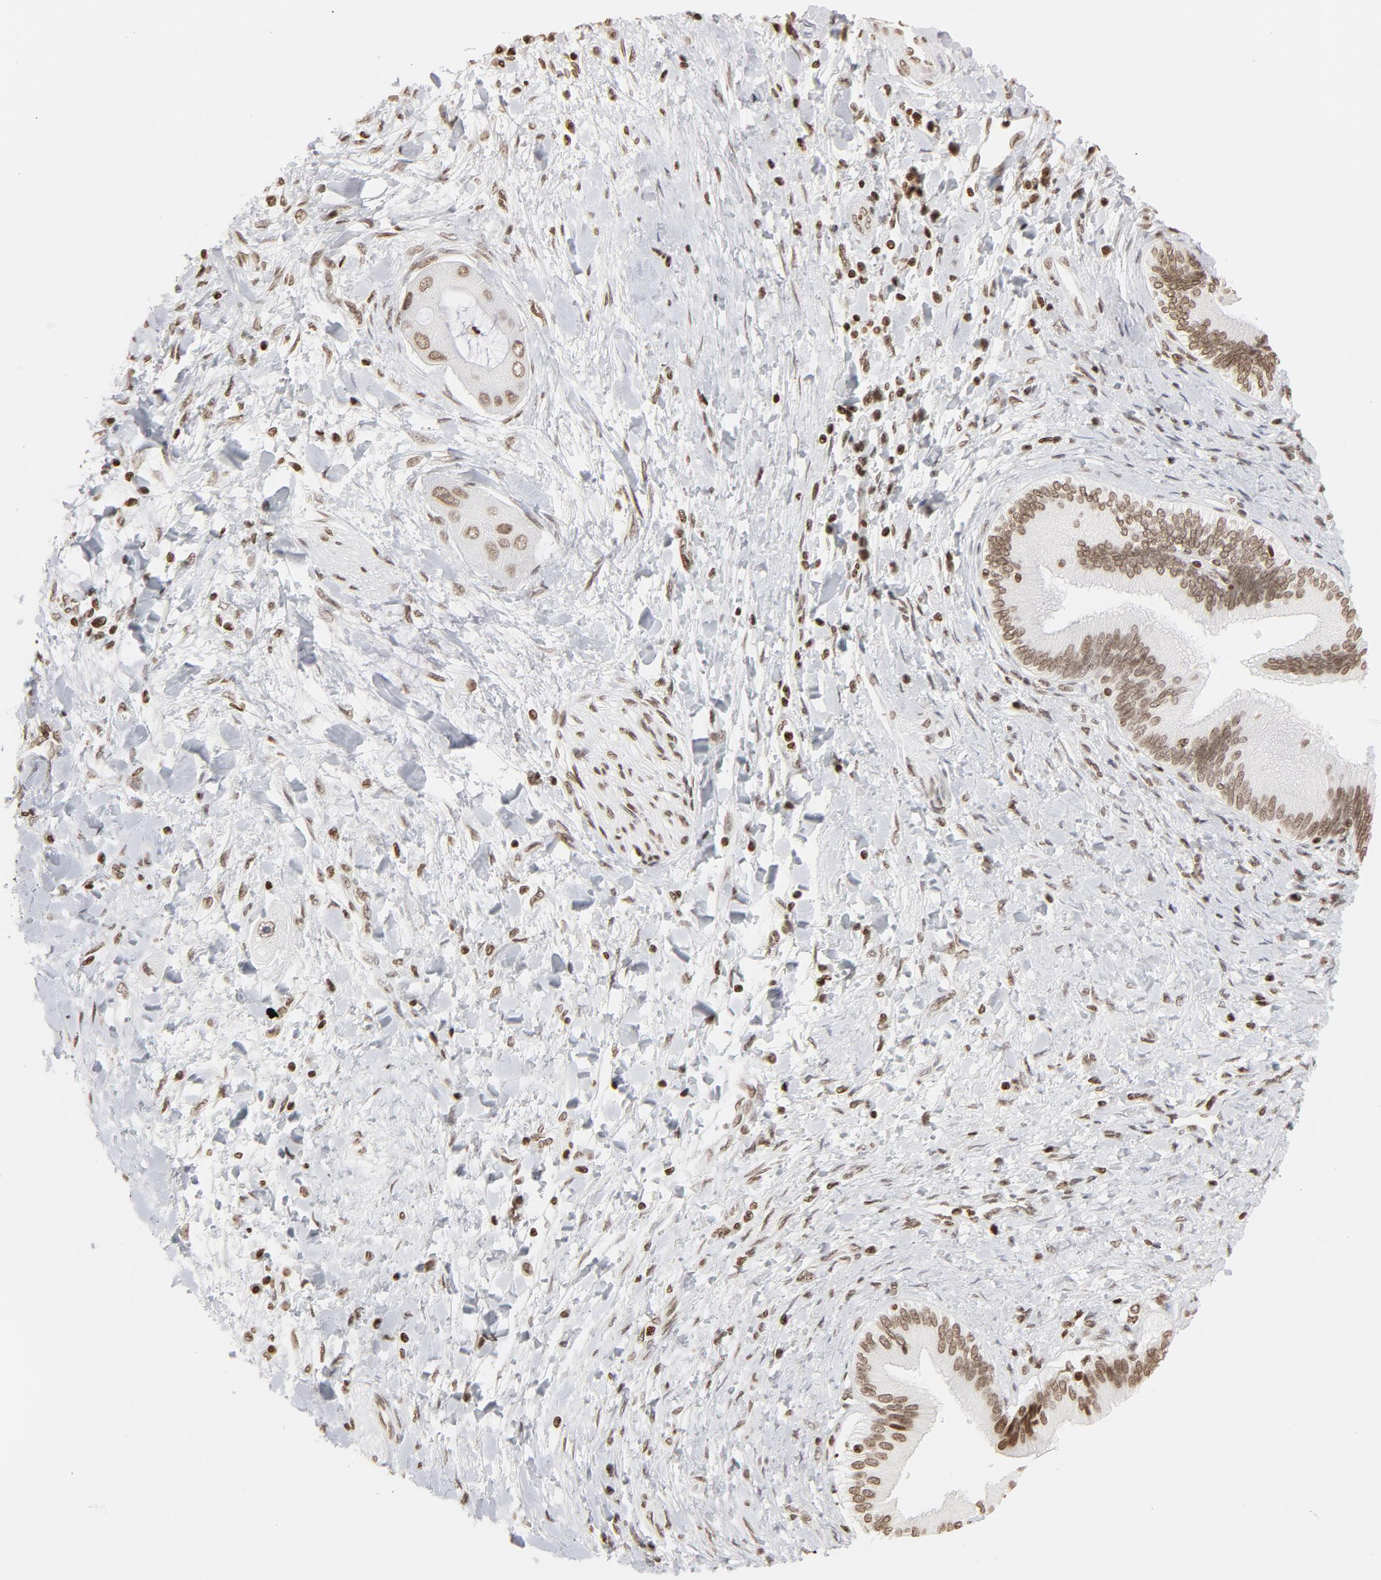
{"staining": {"intensity": "moderate", "quantity": ">75%", "location": "nuclear"}, "tissue": "adipose tissue", "cell_type": "Adipocytes", "image_type": "normal", "snomed": [{"axis": "morphology", "description": "Normal tissue, NOS"}, {"axis": "morphology", "description": "Cholangiocarcinoma"}, {"axis": "topography", "description": "Liver"}, {"axis": "topography", "description": "Peripheral nerve tissue"}], "caption": "Adipose tissue stained with DAB (3,3'-diaminobenzidine) IHC demonstrates medium levels of moderate nuclear expression in approximately >75% of adipocytes.", "gene": "H2AC12", "patient": {"sex": "male", "age": 50}}